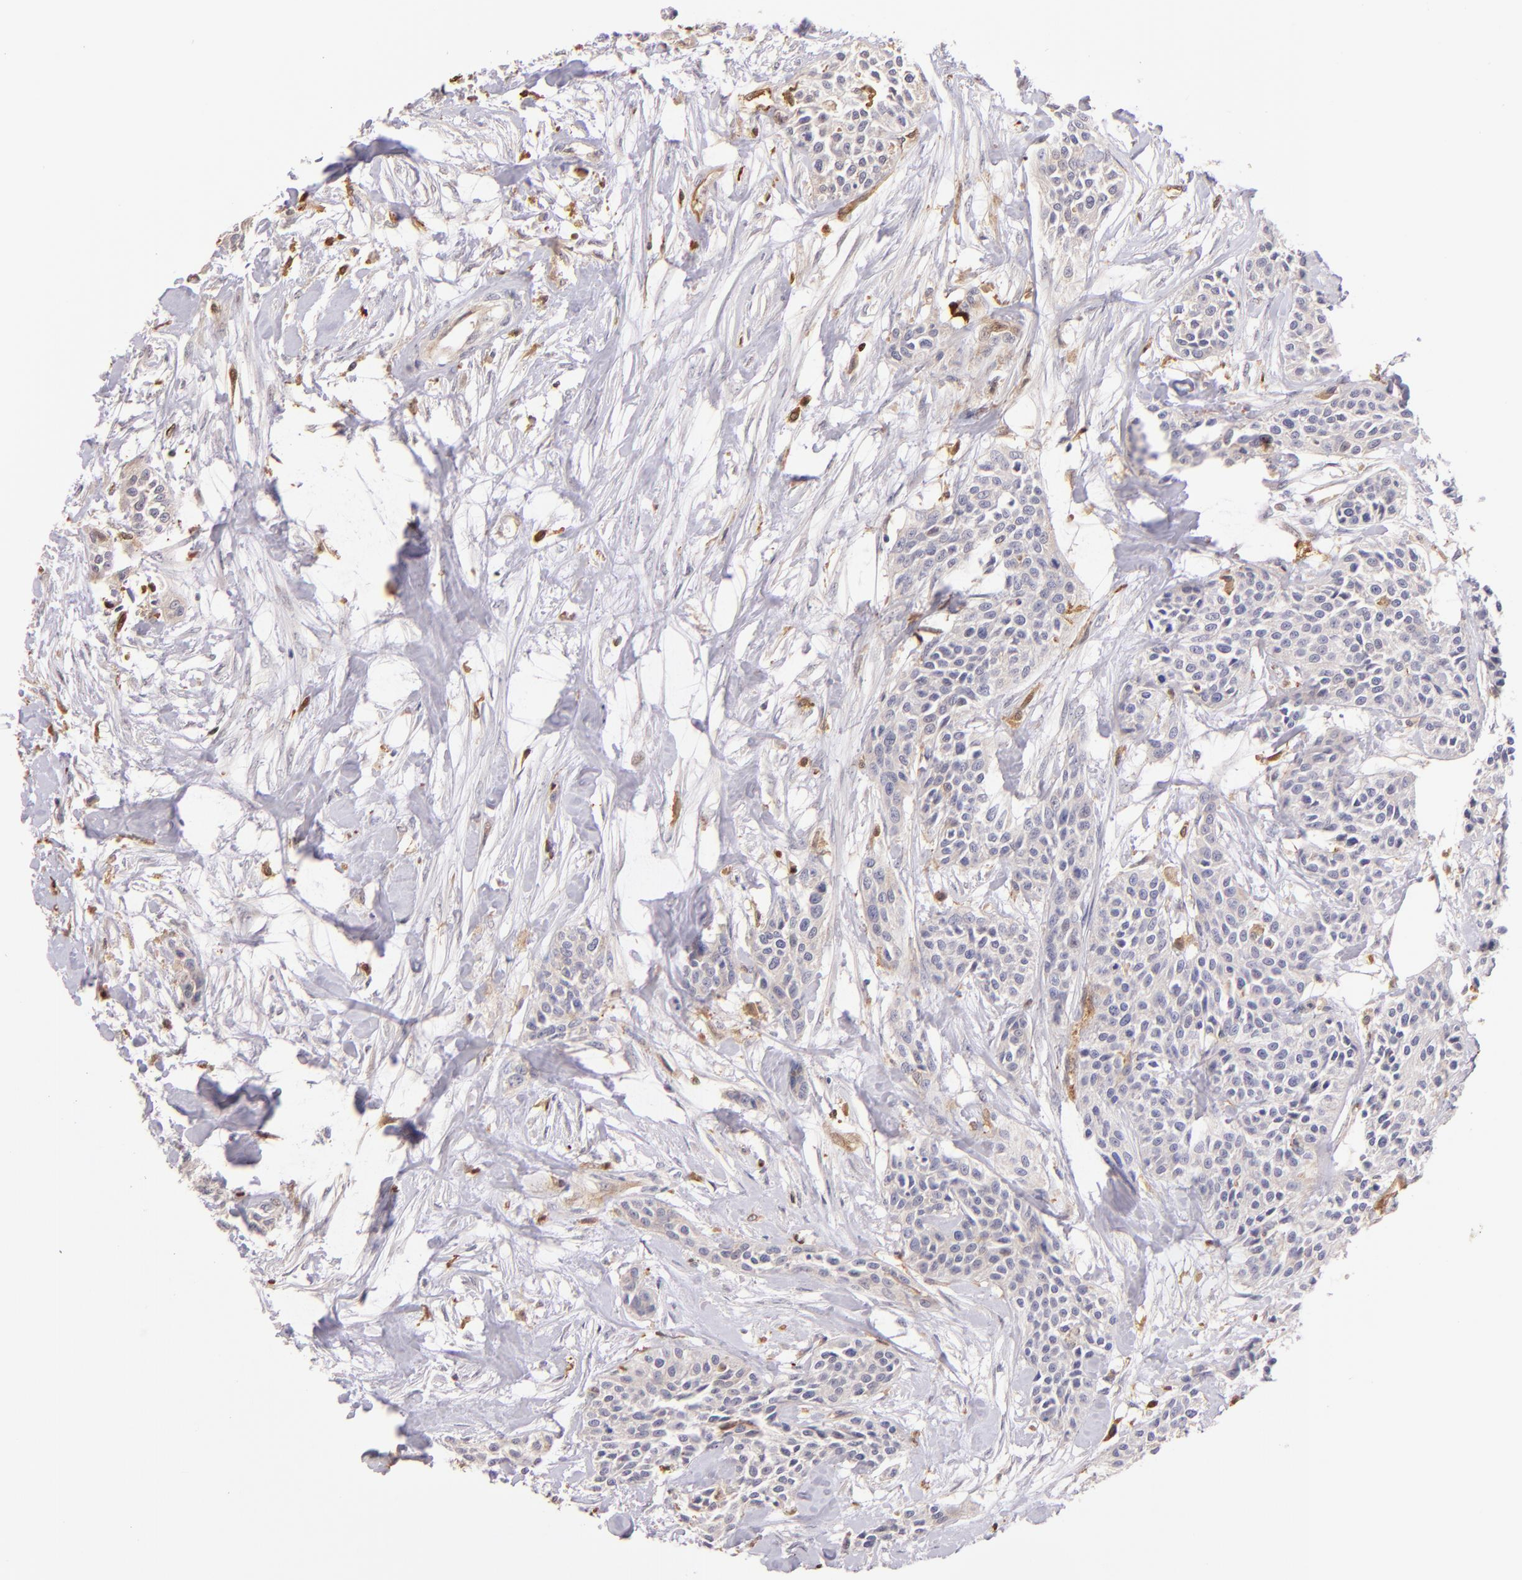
{"staining": {"intensity": "weak", "quantity": "25%-75%", "location": "cytoplasmic/membranous"}, "tissue": "urothelial cancer", "cell_type": "Tumor cells", "image_type": "cancer", "snomed": [{"axis": "morphology", "description": "Urothelial carcinoma, High grade"}, {"axis": "topography", "description": "Urinary bladder"}], "caption": "The histopathology image demonstrates immunohistochemical staining of urothelial carcinoma (high-grade). There is weak cytoplasmic/membranous staining is identified in about 25%-75% of tumor cells.", "gene": "BTK", "patient": {"sex": "male", "age": 56}}